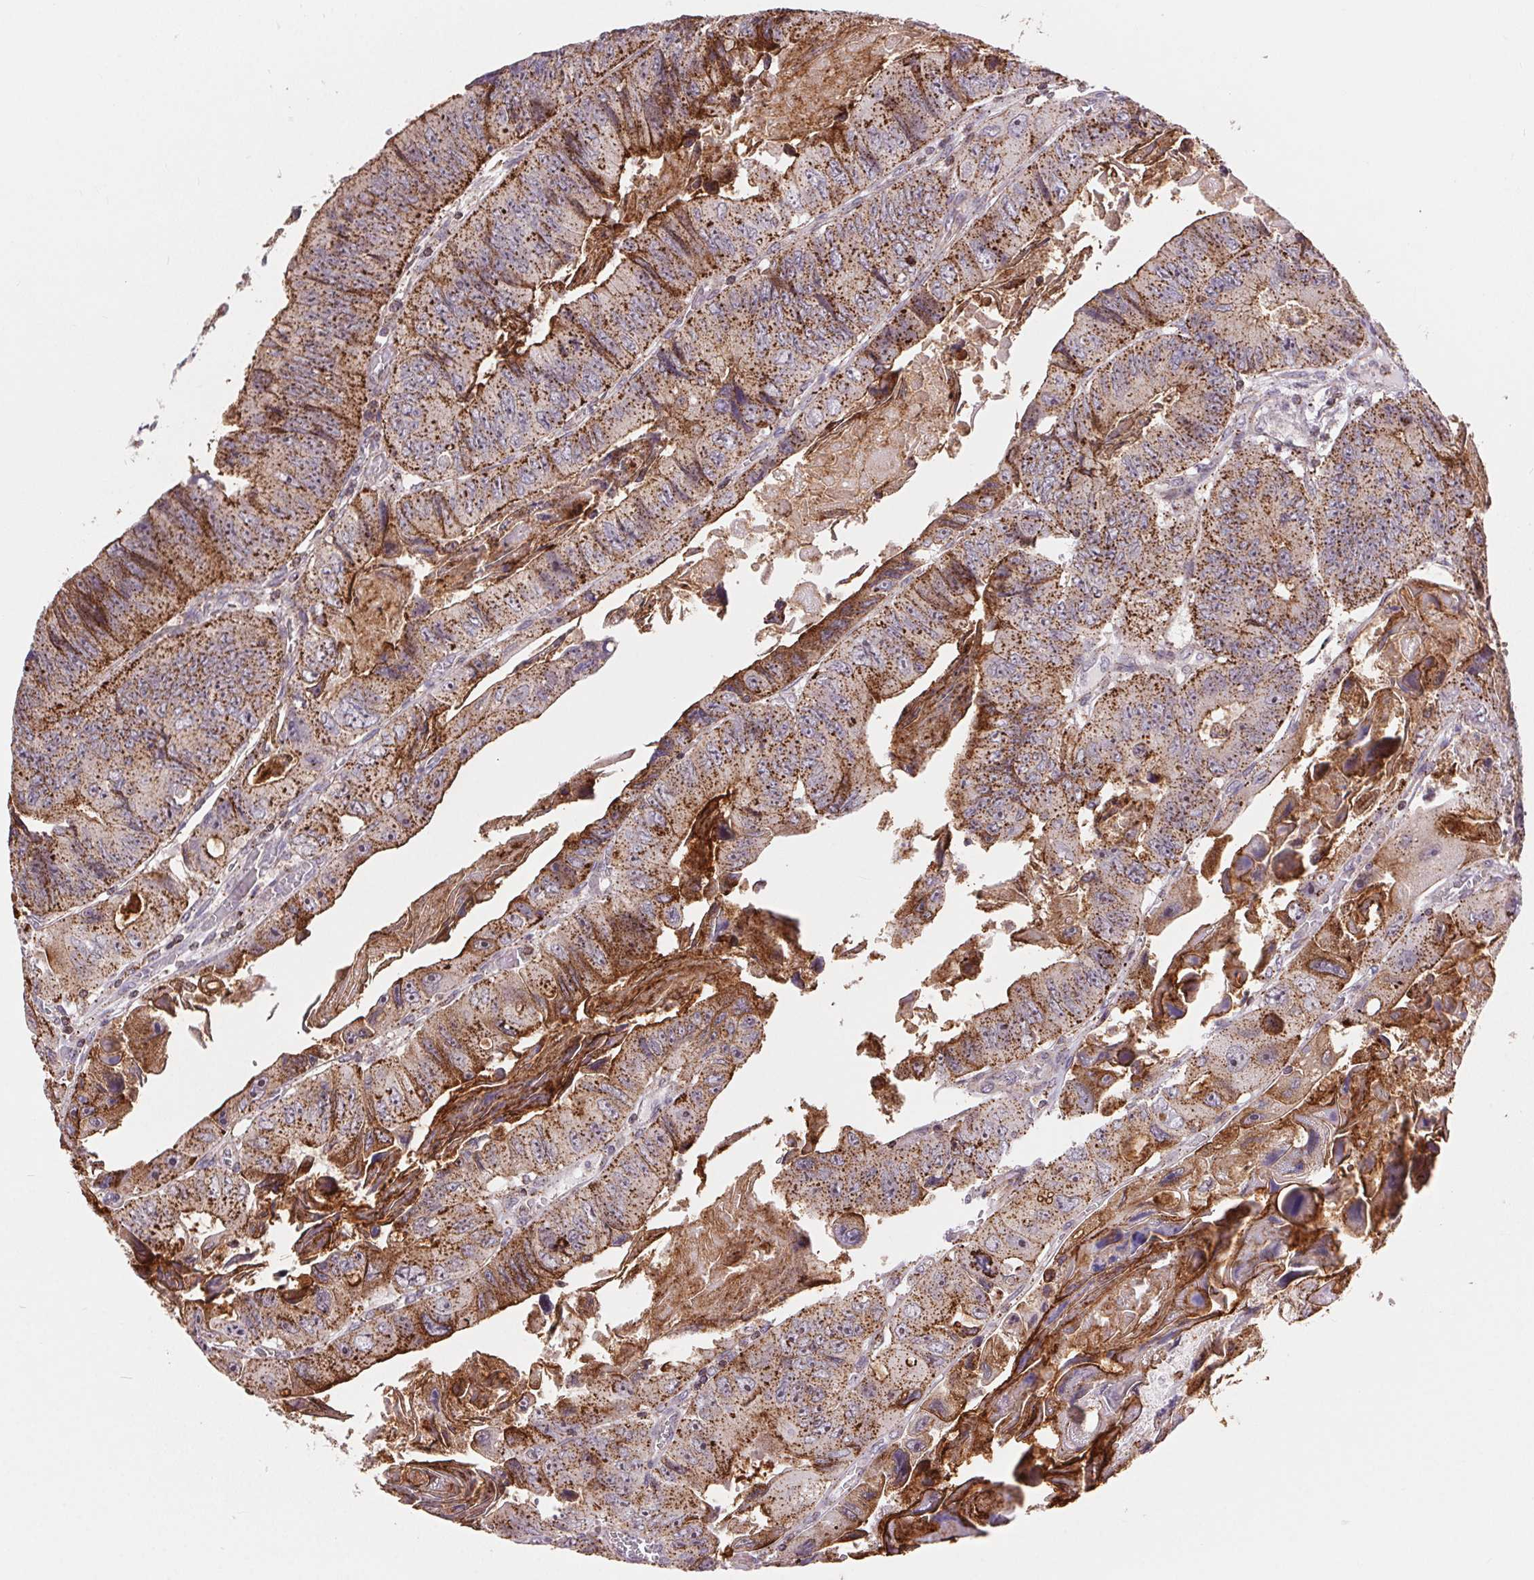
{"staining": {"intensity": "strong", "quantity": "25%-75%", "location": "cytoplasmic/membranous"}, "tissue": "colorectal cancer", "cell_type": "Tumor cells", "image_type": "cancer", "snomed": [{"axis": "morphology", "description": "Adenocarcinoma, NOS"}, {"axis": "topography", "description": "Colon"}], "caption": "This histopathology image shows immunohistochemistry (IHC) staining of adenocarcinoma (colorectal), with high strong cytoplasmic/membranous expression in about 25%-75% of tumor cells.", "gene": "CHMP4B", "patient": {"sex": "female", "age": 84}}